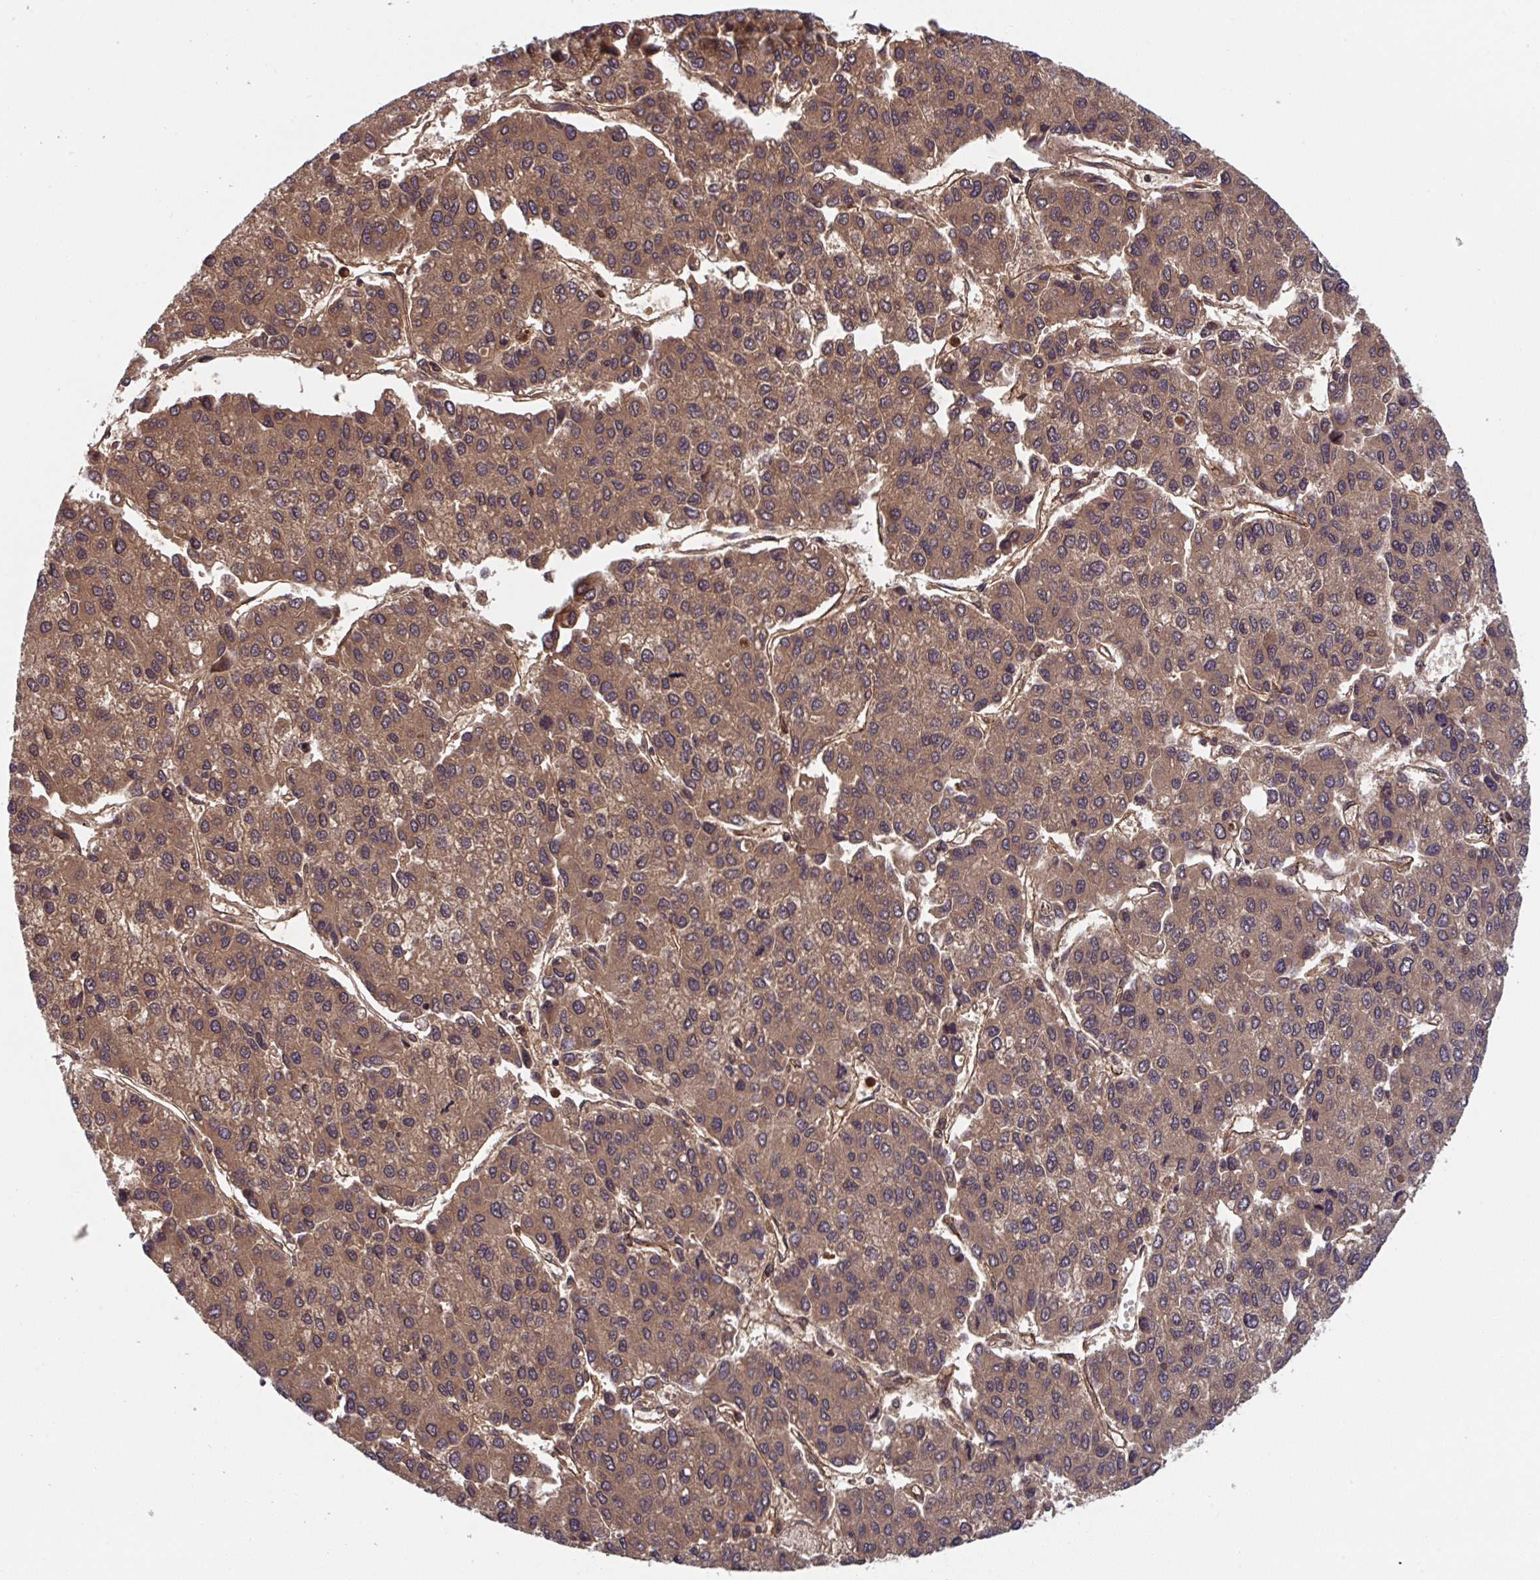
{"staining": {"intensity": "moderate", "quantity": ">75%", "location": "cytoplasmic/membranous,nuclear"}, "tissue": "liver cancer", "cell_type": "Tumor cells", "image_type": "cancer", "snomed": [{"axis": "morphology", "description": "Carcinoma, Hepatocellular, NOS"}, {"axis": "topography", "description": "Liver"}], "caption": "This photomicrograph demonstrates IHC staining of liver cancer, with medium moderate cytoplasmic/membranous and nuclear staining in approximately >75% of tumor cells.", "gene": "TIGAR", "patient": {"sex": "female", "age": 66}}